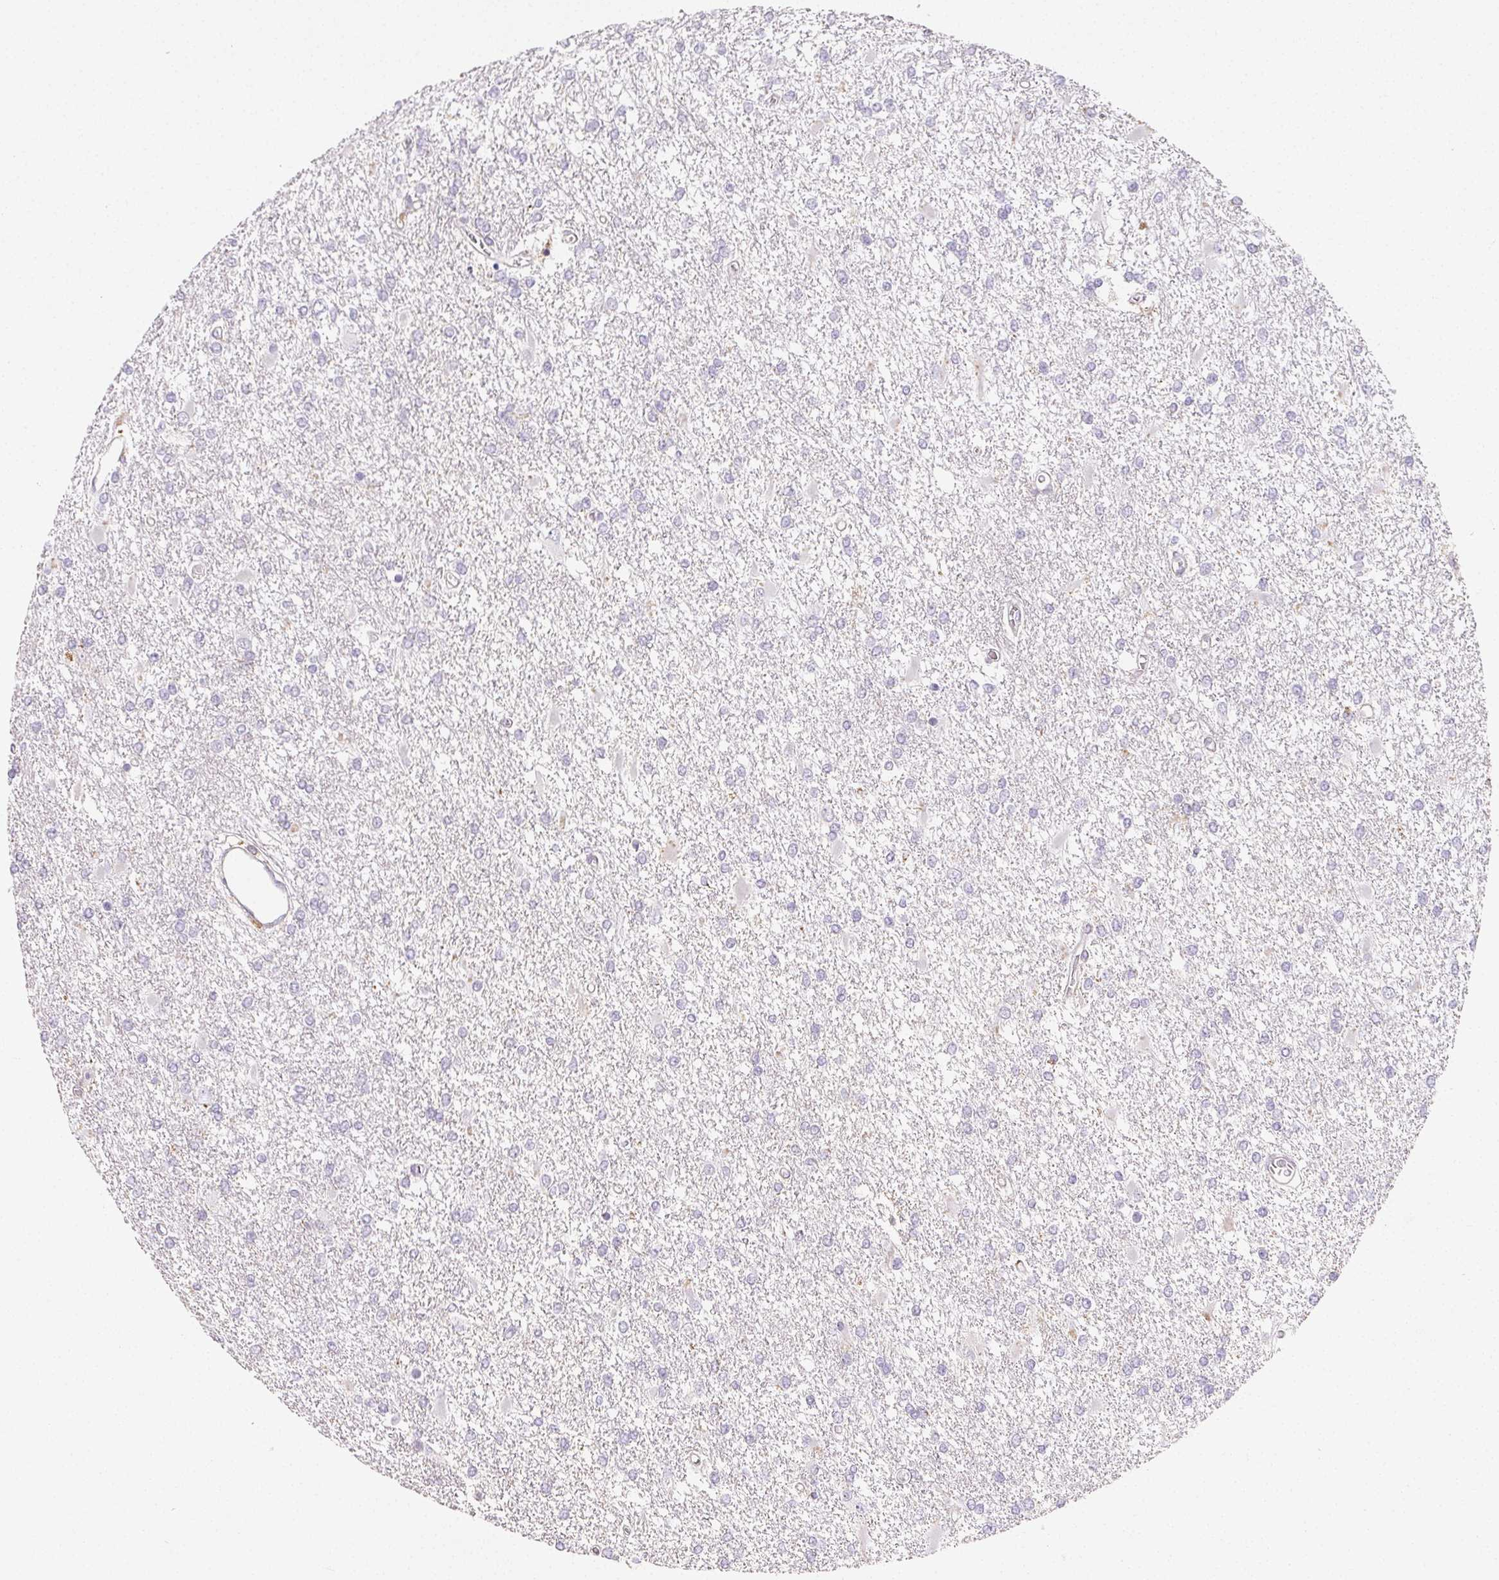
{"staining": {"intensity": "negative", "quantity": "none", "location": "none"}, "tissue": "glioma", "cell_type": "Tumor cells", "image_type": "cancer", "snomed": [{"axis": "morphology", "description": "Glioma, malignant, High grade"}, {"axis": "topography", "description": "Cerebral cortex"}], "caption": "IHC micrograph of human malignant glioma (high-grade) stained for a protein (brown), which shows no staining in tumor cells.", "gene": "LRRC23", "patient": {"sex": "male", "age": 79}}